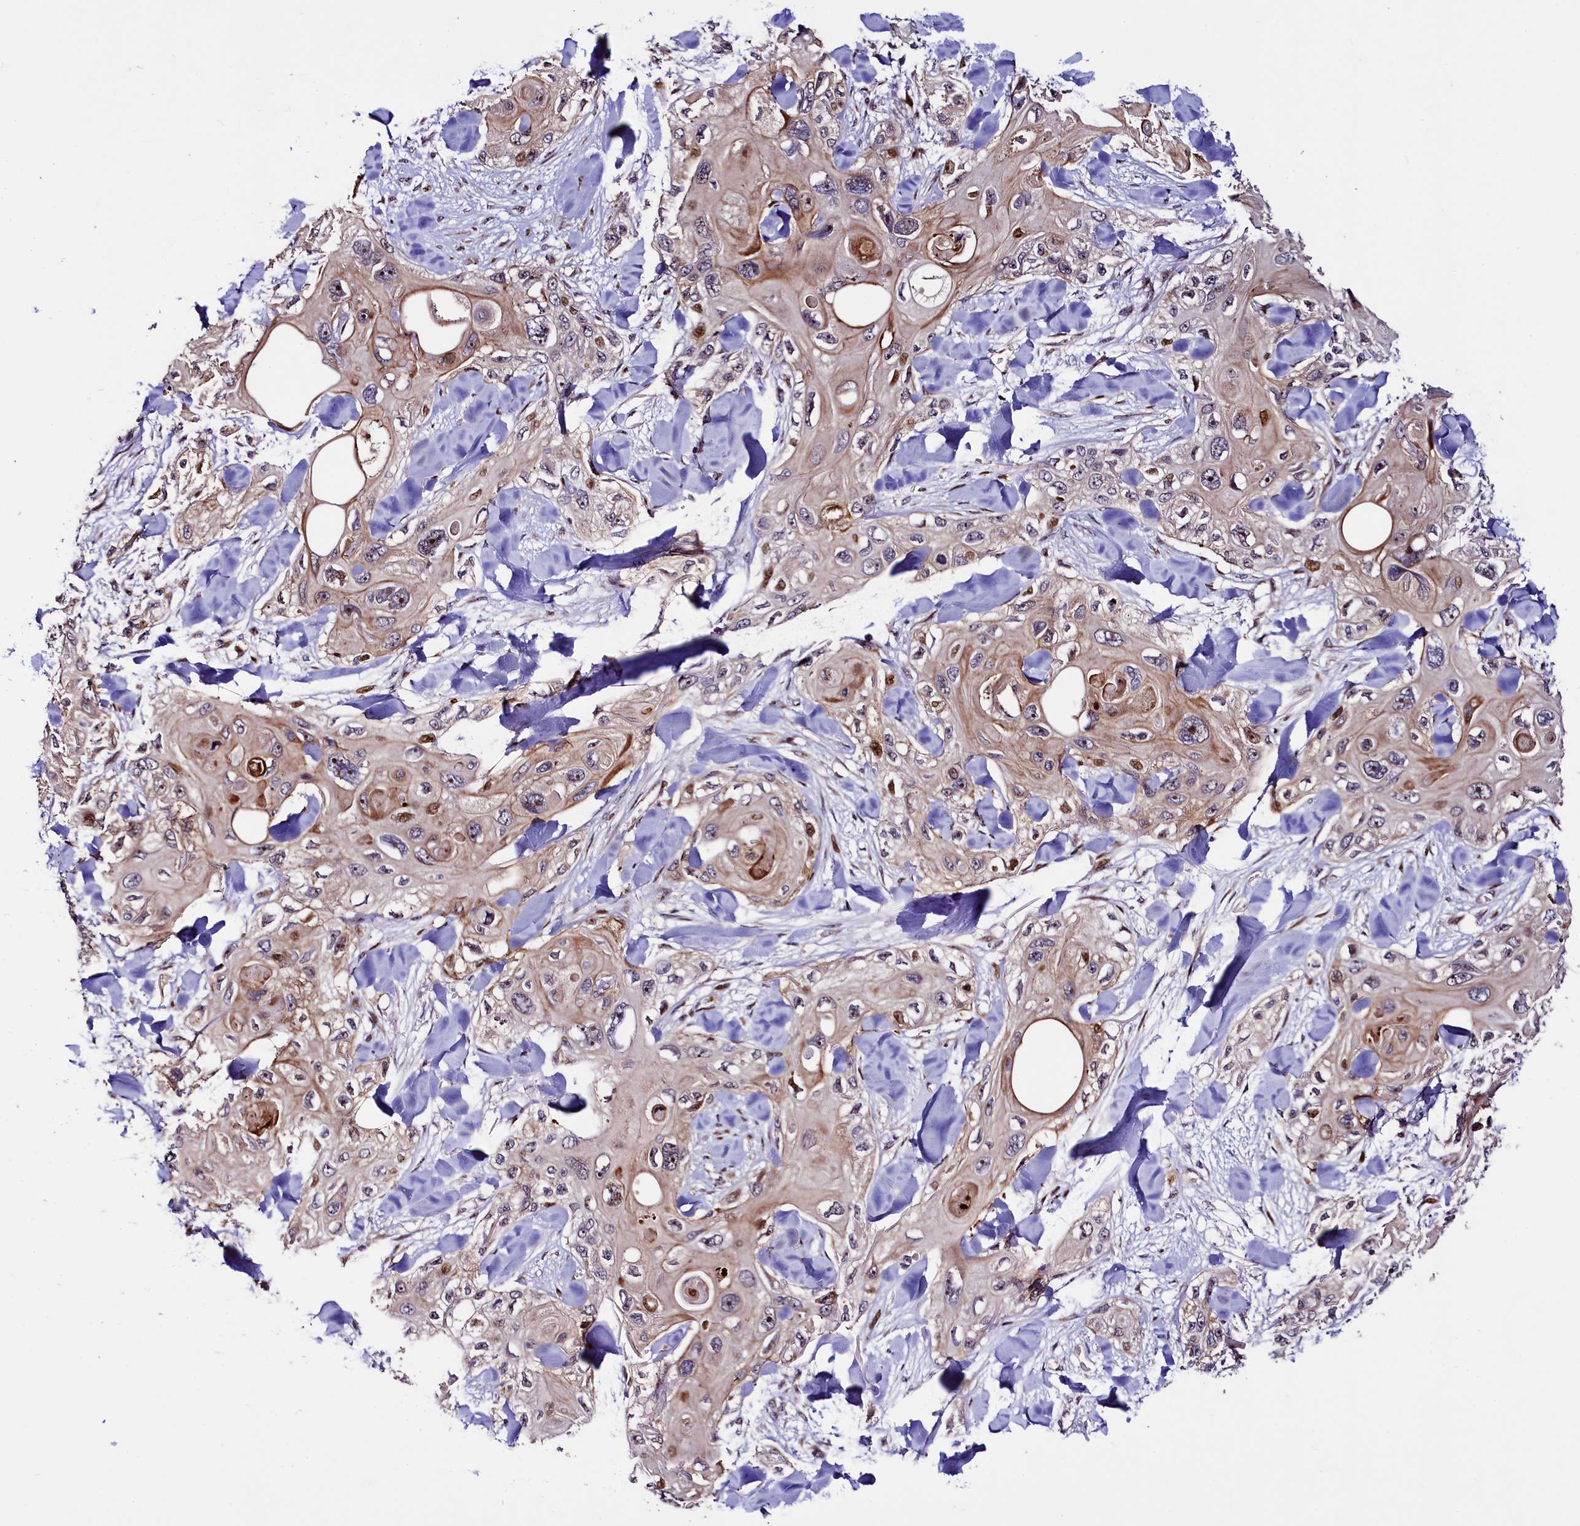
{"staining": {"intensity": "moderate", "quantity": ">75%", "location": "cytoplasmic/membranous,nuclear"}, "tissue": "skin cancer", "cell_type": "Tumor cells", "image_type": "cancer", "snomed": [{"axis": "morphology", "description": "Normal tissue, NOS"}, {"axis": "morphology", "description": "Squamous cell carcinoma, NOS"}, {"axis": "topography", "description": "Skin"}], "caption": "Immunohistochemical staining of skin squamous cell carcinoma demonstrates moderate cytoplasmic/membranous and nuclear protein positivity in about >75% of tumor cells. Nuclei are stained in blue.", "gene": "TRMT112", "patient": {"sex": "male", "age": 72}}